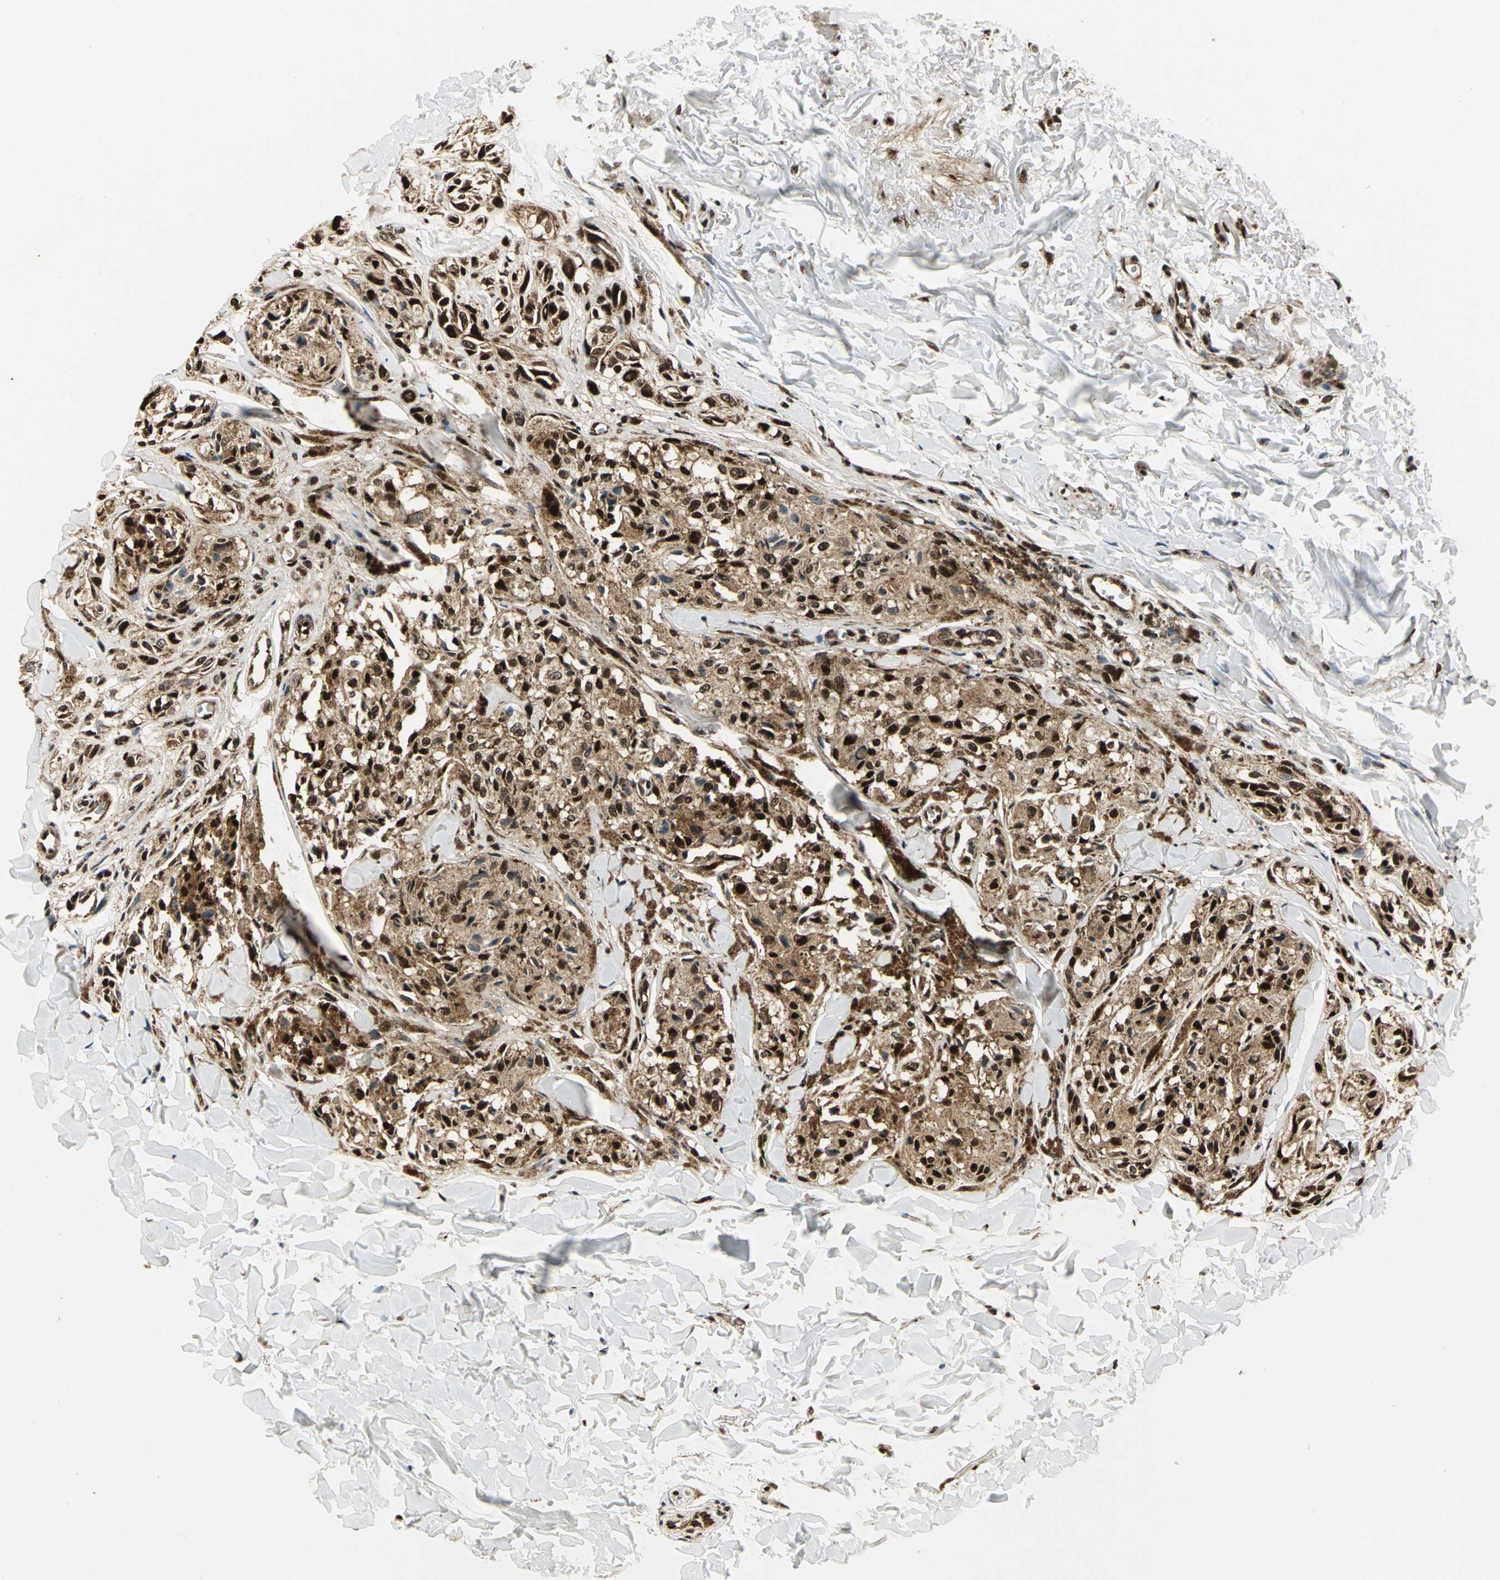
{"staining": {"intensity": "strong", "quantity": ">75%", "location": "cytoplasmic/membranous,nuclear"}, "tissue": "melanoma", "cell_type": "Tumor cells", "image_type": "cancer", "snomed": [{"axis": "morphology", "description": "Malignant melanoma, Metastatic site"}, {"axis": "topography", "description": "Skin"}], "caption": "Immunohistochemistry (IHC) (DAB (3,3'-diaminobenzidine)) staining of human melanoma demonstrates strong cytoplasmic/membranous and nuclear protein expression in approximately >75% of tumor cells.", "gene": "COPS5", "patient": {"sex": "female", "age": 66}}